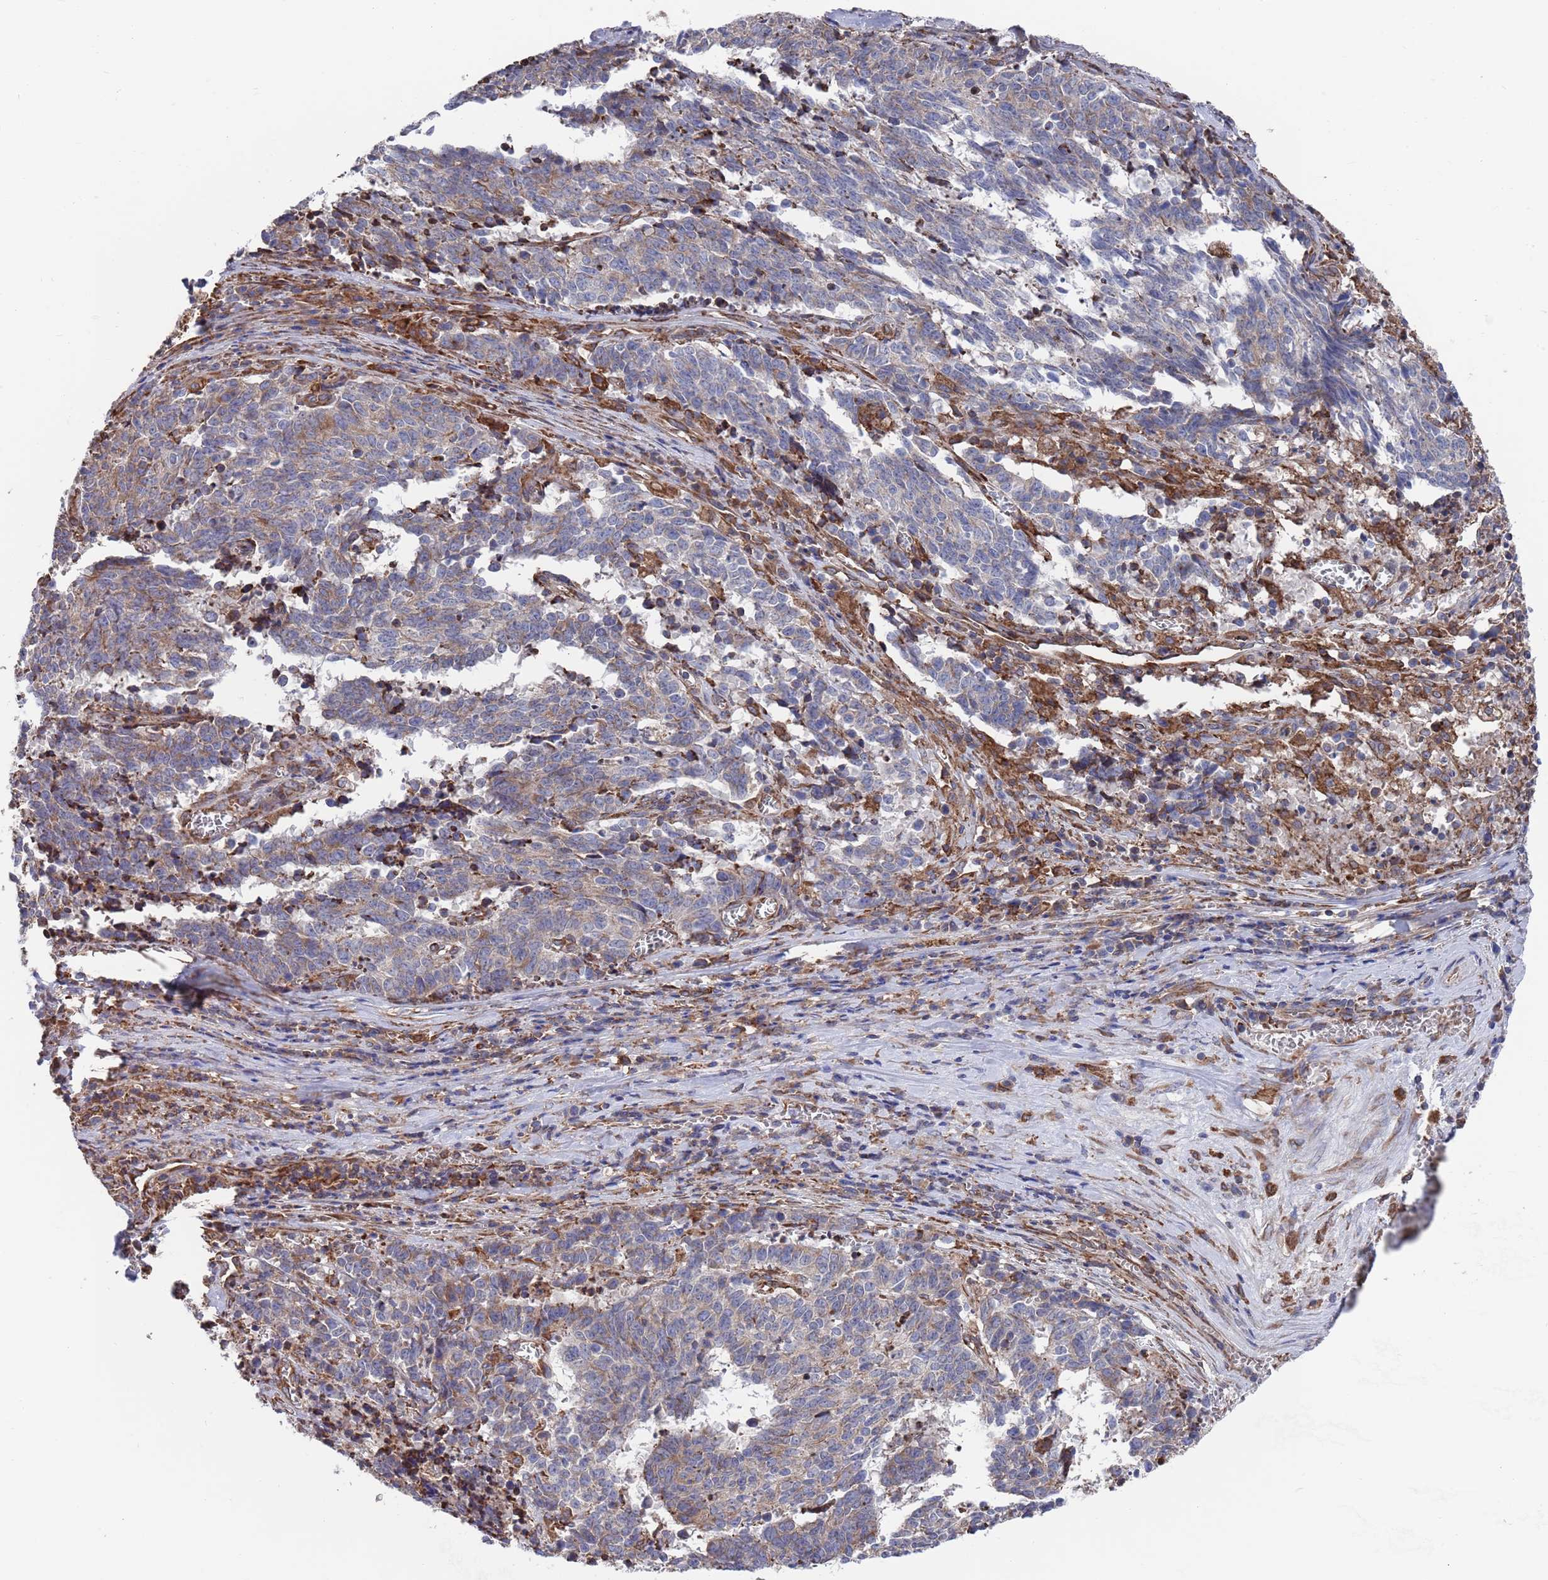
{"staining": {"intensity": "weak", "quantity": "25%-75%", "location": "cytoplasmic/membranous"}, "tissue": "cervical cancer", "cell_type": "Tumor cells", "image_type": "cancer", "snomed": [{"axis": "morphology", "description": "Squamous cell carcinoma, NOS"}, {"axis": "topography", "description": "Cervix"}], "caption": "Cervical cancer tissue exhibits weak cytoplasmic/membranous expression in approximately 25%-75% of tumor cells, visualized by immunohistochemistry.", "gene": "GID8", "patient": {"sex": "female", "age": 29}}